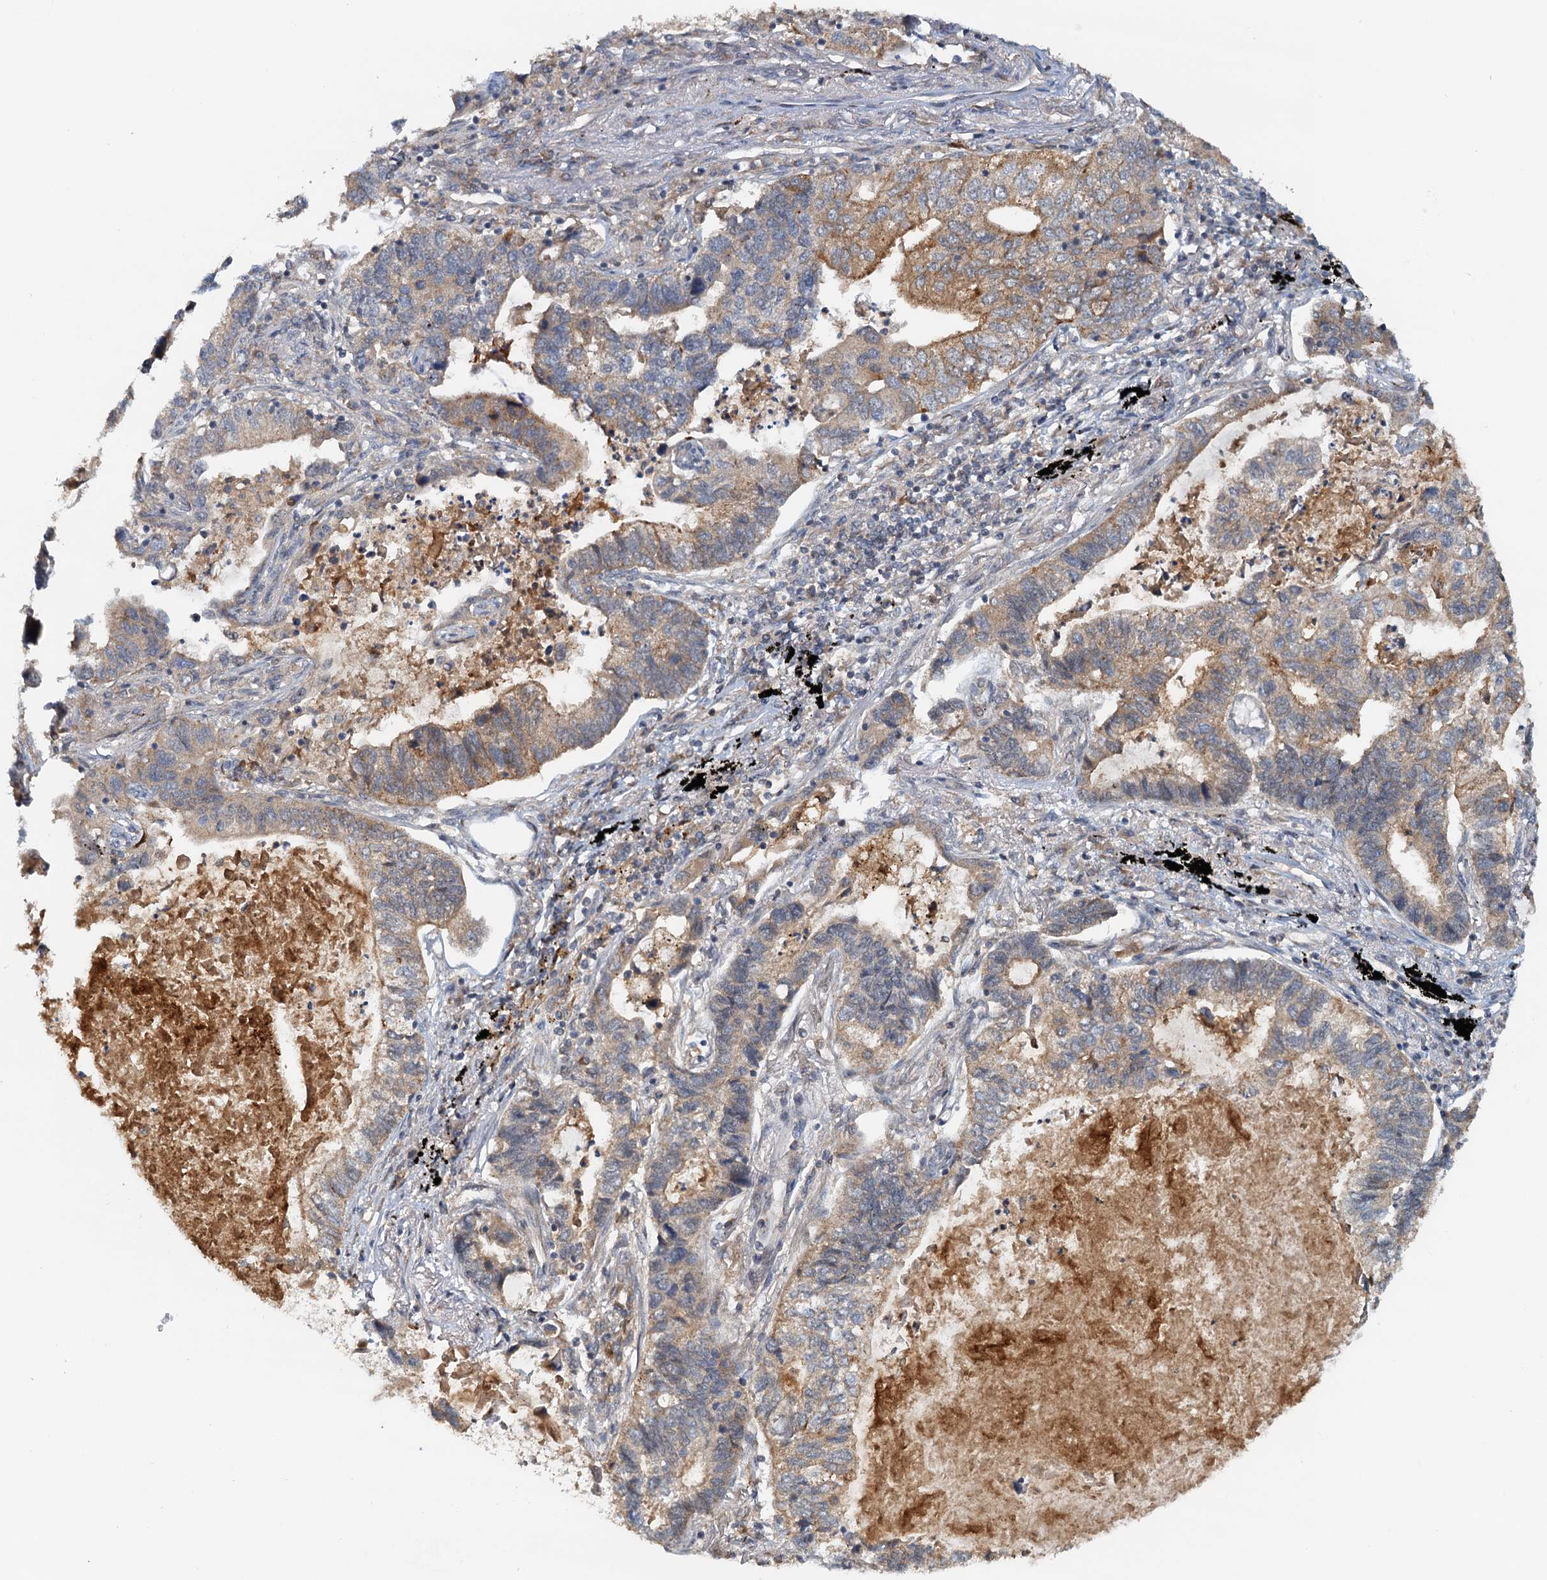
{"staining": {"intensity": "weak", "quantity": ">75%", "location": "cytoplasmic/membranous"}, "tissue": "lung cancer", "cell_type": "Tumor cells", "image_type": "cancer", "snomed": [{"axis": "morphology", "description": "Adenocarcinoma, NOS"}, {"axis": "topography", "description": "Lung"}], "caption": "Immunohistochemical staining of adenocarcinoma (lung) displays weak cytoplasmic/membranous protein staining in about >75% of tumor cells.", "gene": "TOLLIP", "patient": {"sex": "male", "age": 67}}